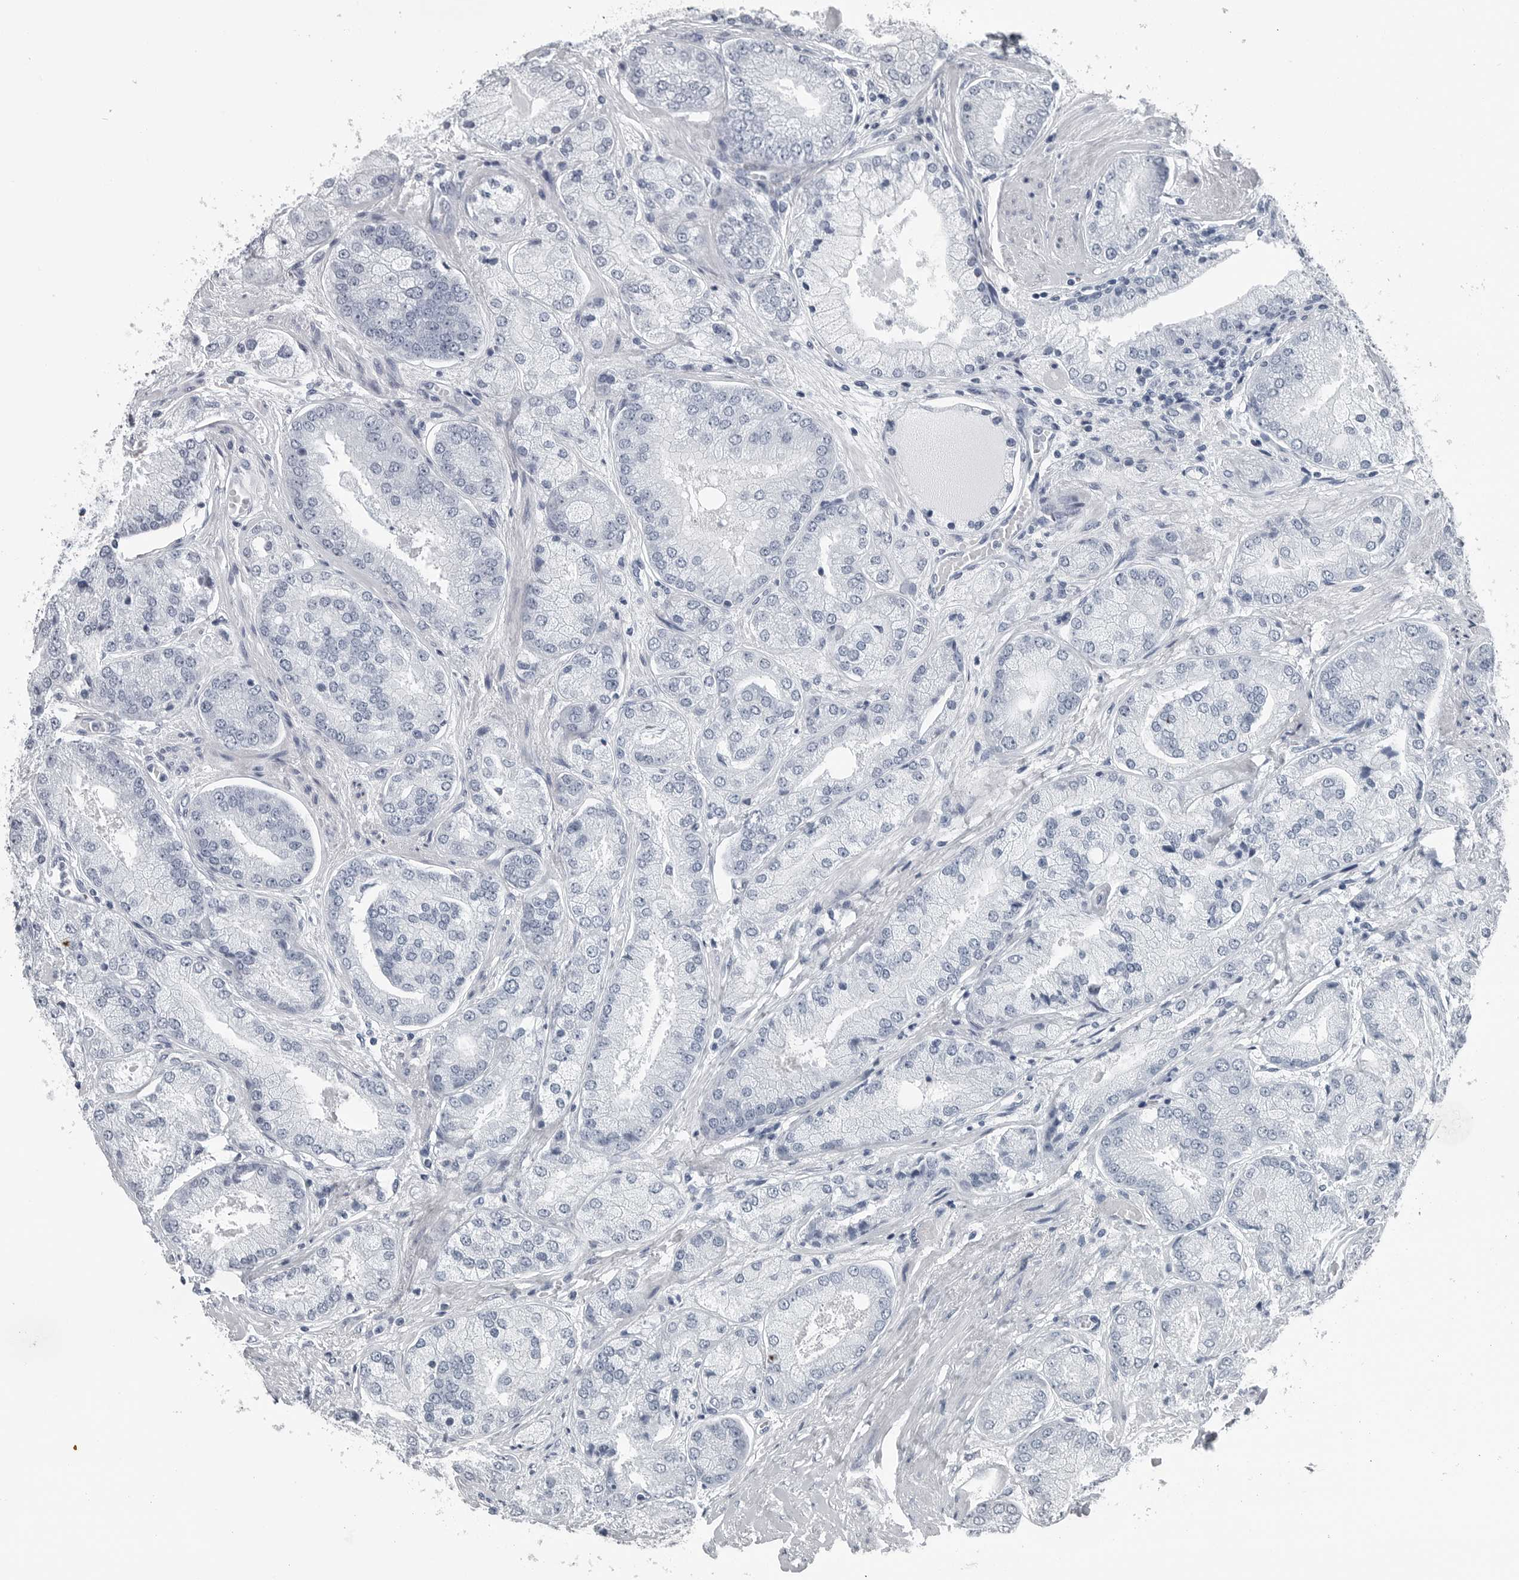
{"staining": {"intensity": "negative", "quantity": "none", "location": "none"}, "tissue": "prostate cancer", "cell_type": "Tumor cells", "image_type": "cancer", "snomed": [{"axis": "morphology", "description": "Adenocarcinoma, High grade"}, {"axis": "topography", "description": "Prostate"}], "caption": "Micrograph shows no protein positivity in tumor cells of prostate cancer tissue.", "gene": "SPINK1", "patient": {"sex": "male", "age": 58}}